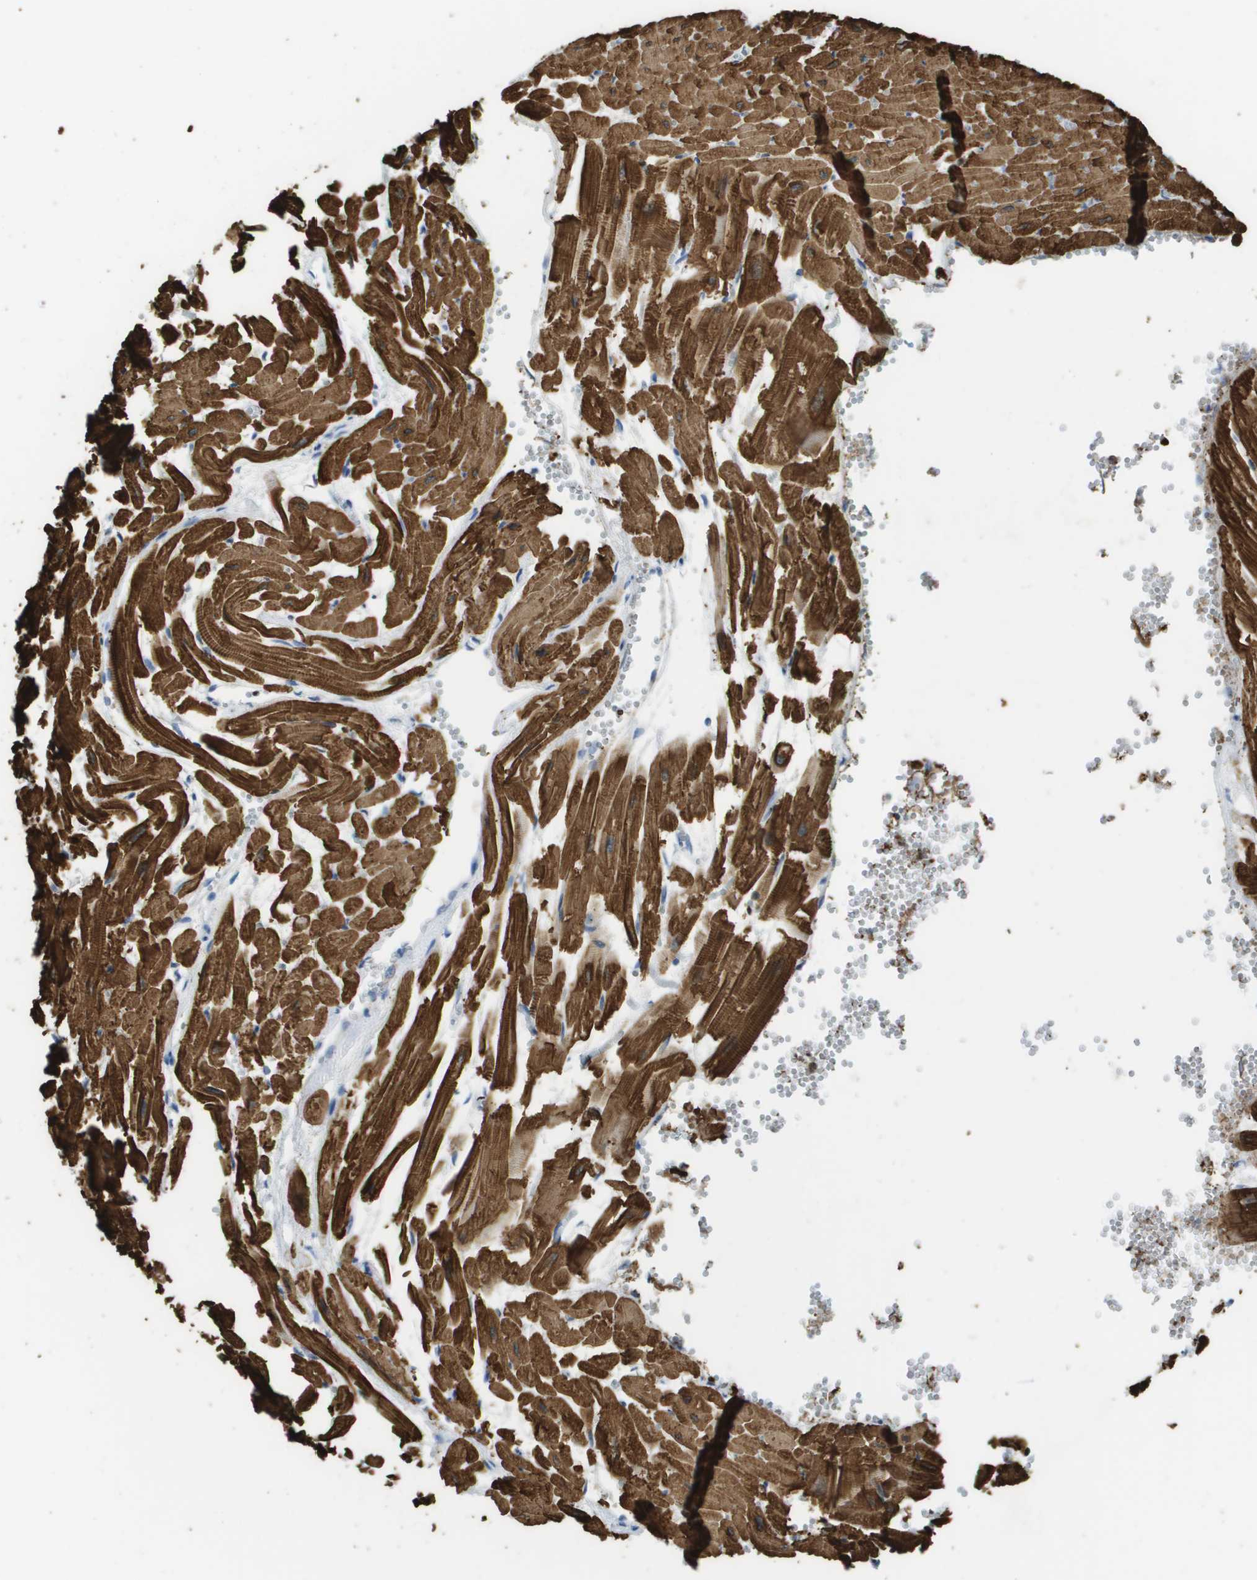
{"staining": {"intensity": "strong", "quantity": ">75%", "location": "cytoplasmic/membranous"}, "tissue": "heart muscle", "cell_type": "Cardiomyocytes", "image_type": "normal", "snomed": [{"axis": "morphology", "description": "Normal tissue, NOS"}, {"axis": "topography", "description": "Heart"}], "caption": "DAB (3,3'-diaminobenzidine) immunohistochemical staining of benign heart muscle shows strong cytoplasmic/membranous protein staining in about >75% of cardiomyocytes.", "gene": "MYL3", "patient": {"sex": "female", "age": 19}}